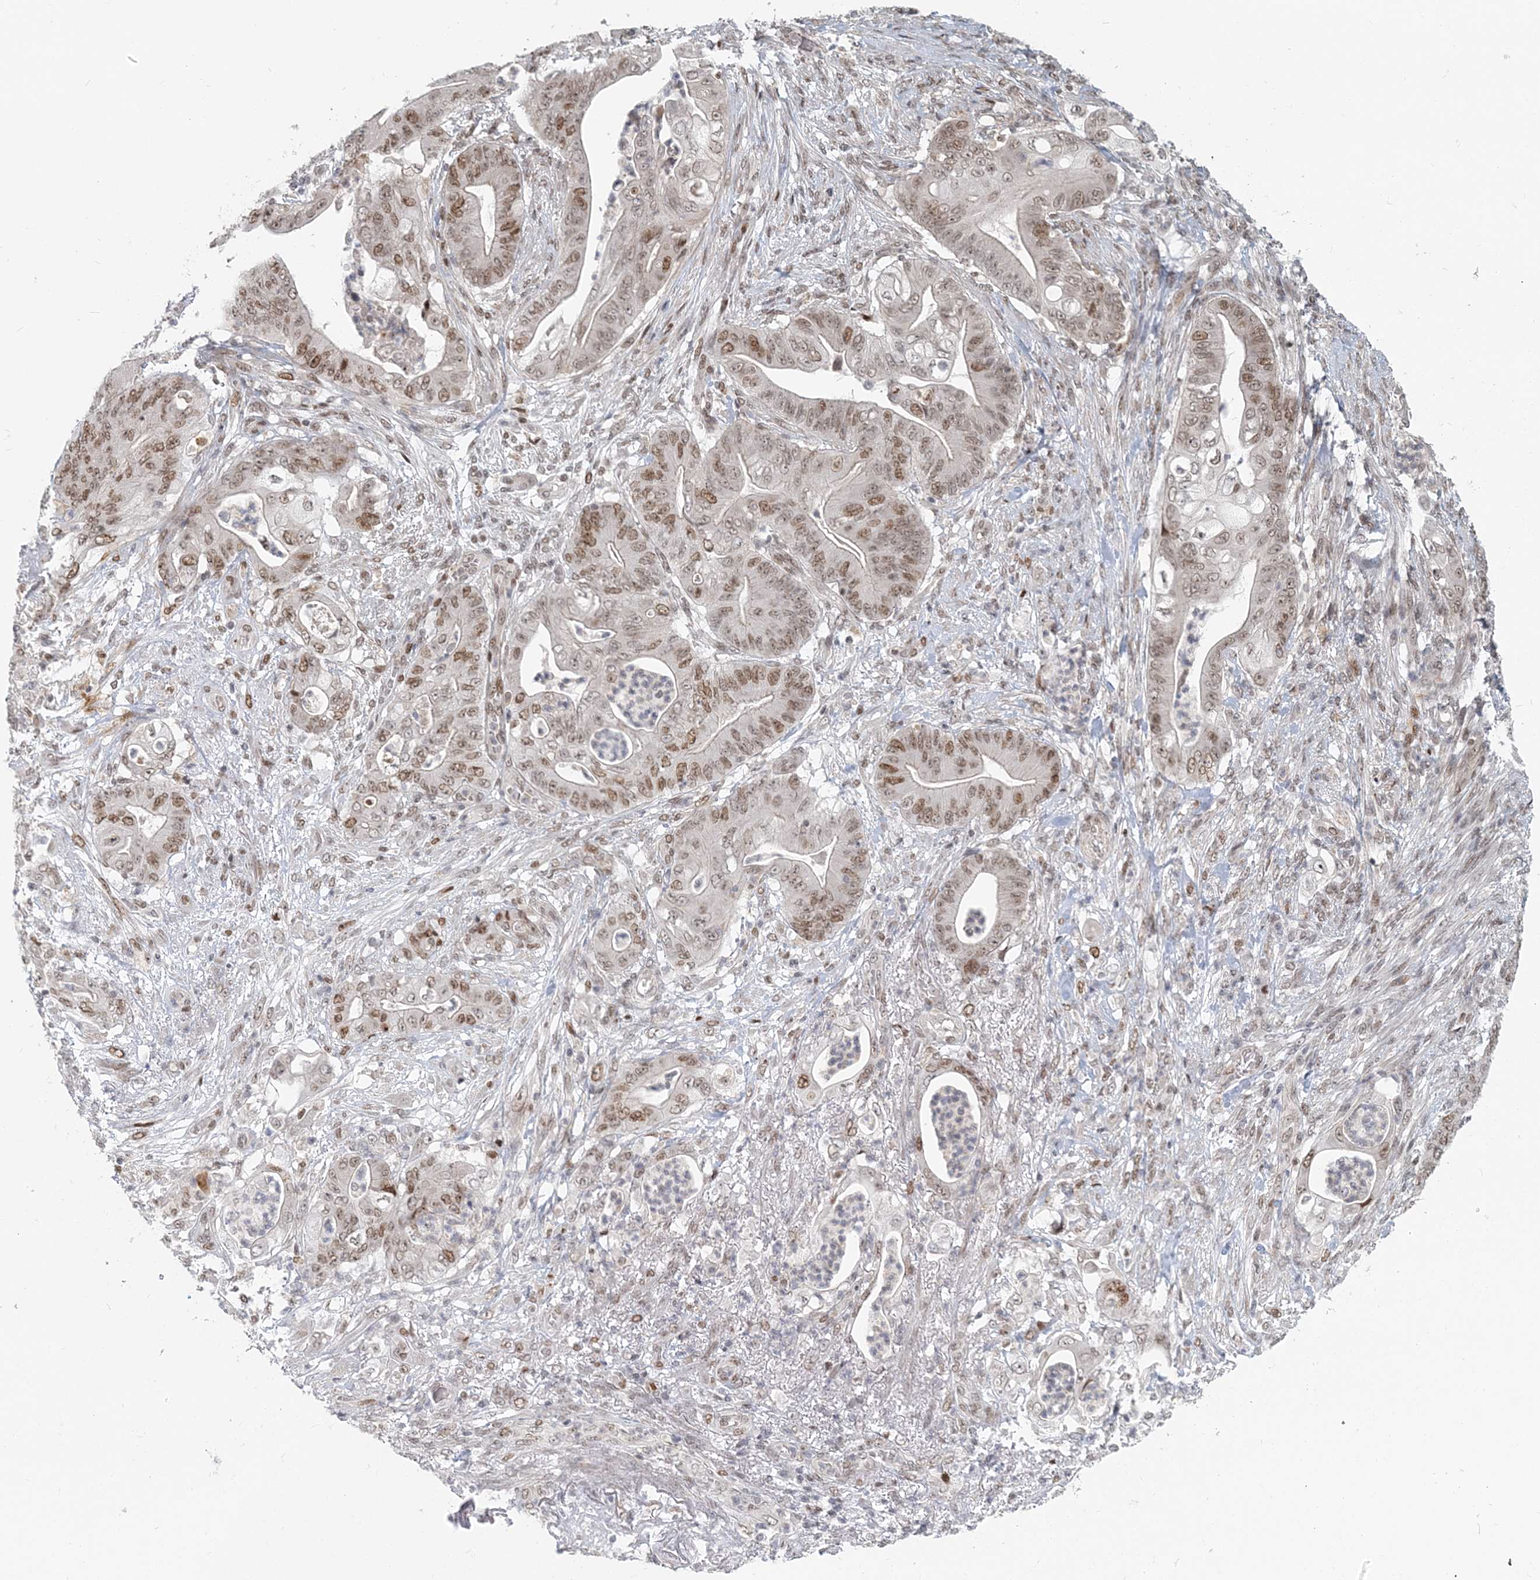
{"staining": {"intensity": "moderate", "quantity": ">75%", "location": "nuclear"}, "tissue": "stomach cancer", "cell_type": "Tumor cells", "image_type": "cancer", "snomed": [{"axis": "morphology", "description": "Adenocarcinoma, NOS"}, {"axis": "topography", "description": "Stomach"}], "caption": "Immunohistochemistry (IHC) micrograph of human stomach cancer (adenocarcinoma) stained for a protein (brown), which exhibits medium levels of moderate nuclear positivity in about >75% of tumor cells.", "gene": "BAZ1B", "patient": {"sex": "female", "age": 73}}